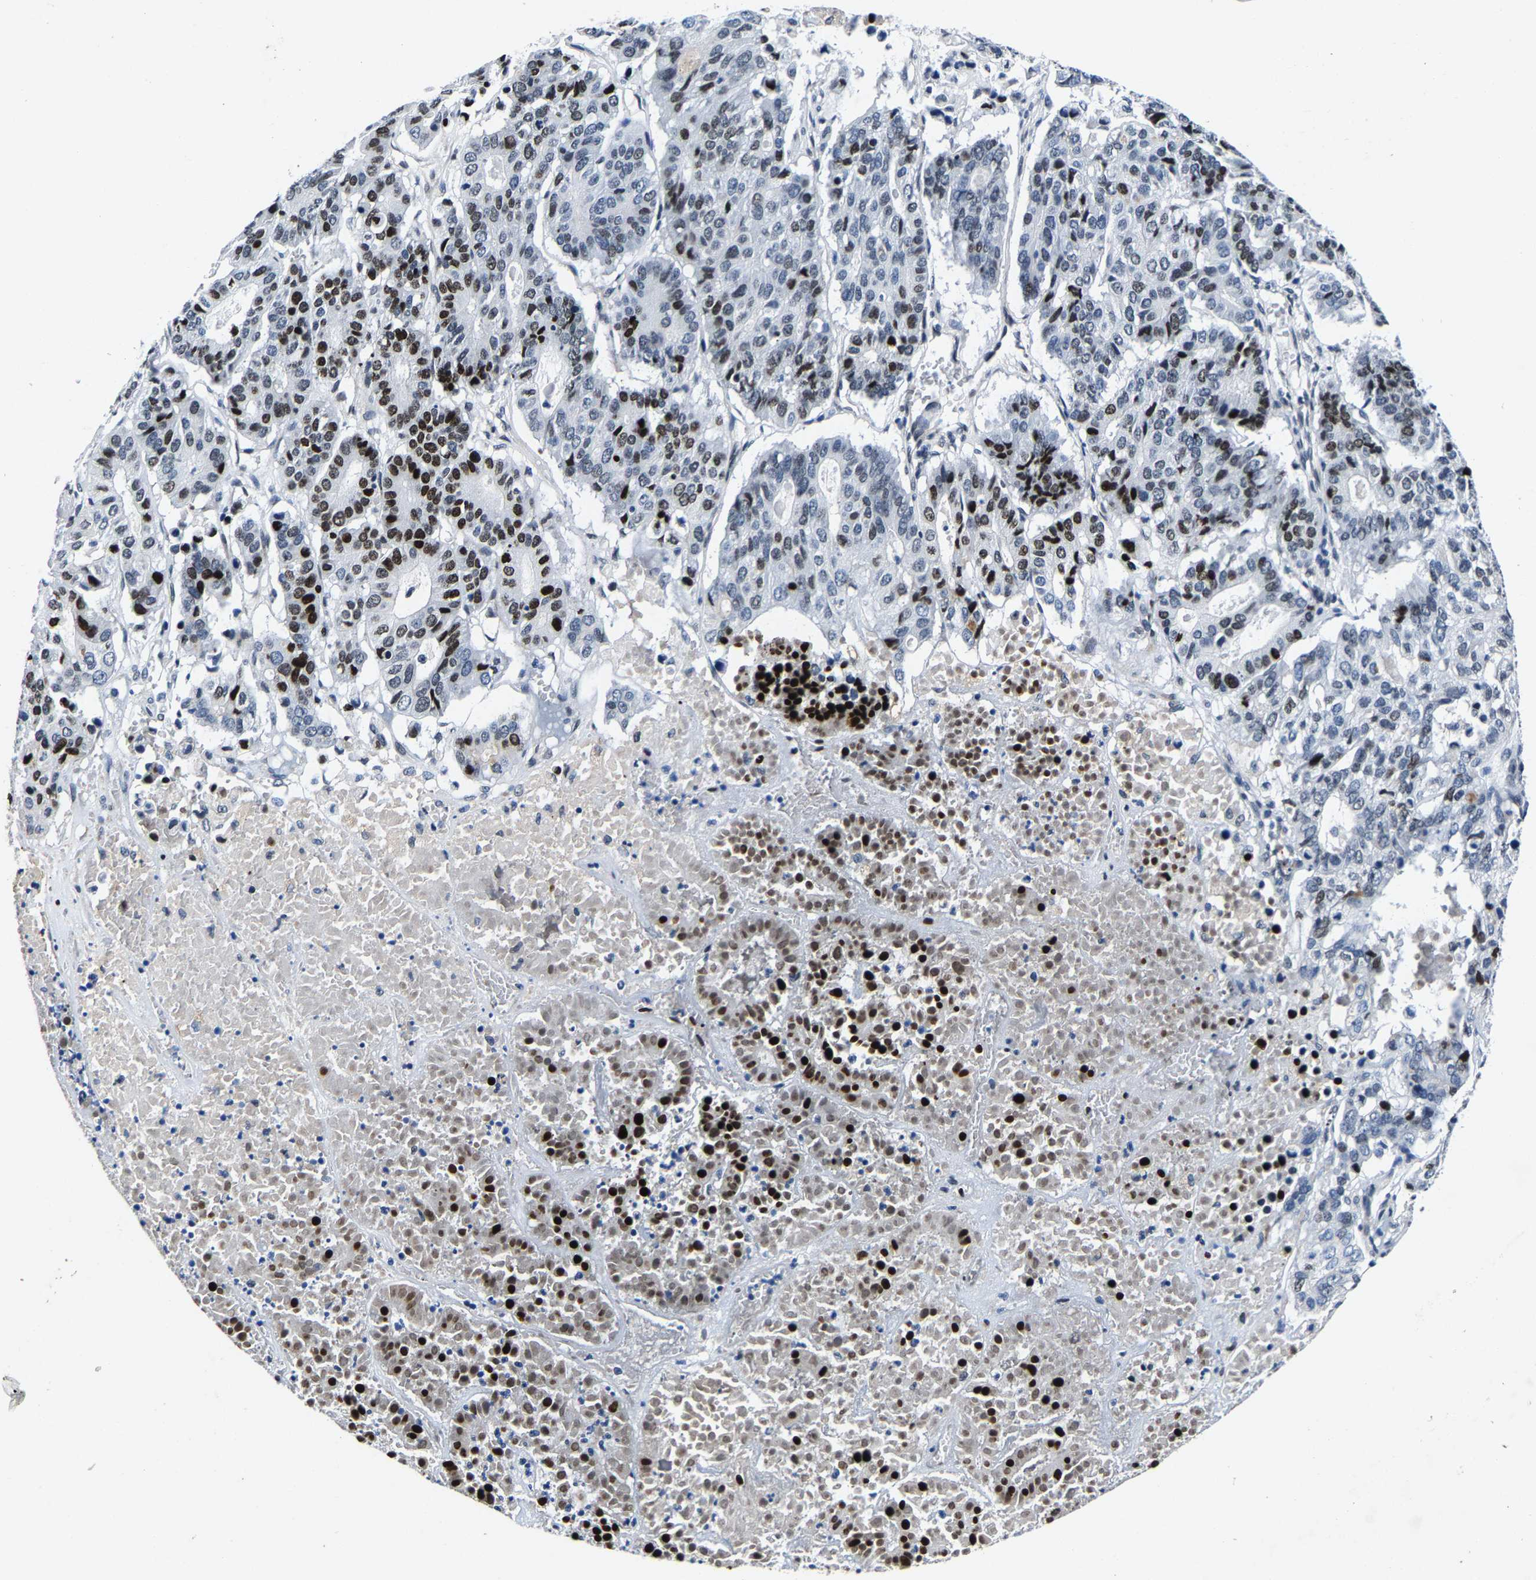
{"staining": {"intensity": "strong", "quantity": "25%-75%", "location": "nuclear"}, "tissue": "pancreatic cancer", "cell_type": "Tumor cells", "image_type": "cancer", "snomed": [{"axis": "morphology", "description": "Adenocarcinoma, NOS"}, {"axis": "topography", "description": "Pancreas"}], "caption": "This image shows IHC staining of pancreatic adenocarcinoma, with high strong nuclear expression in approximately 25%-75% of tumor cells.", "gene": "UBN2", "patient": {"sex": "male", "age": 50}}